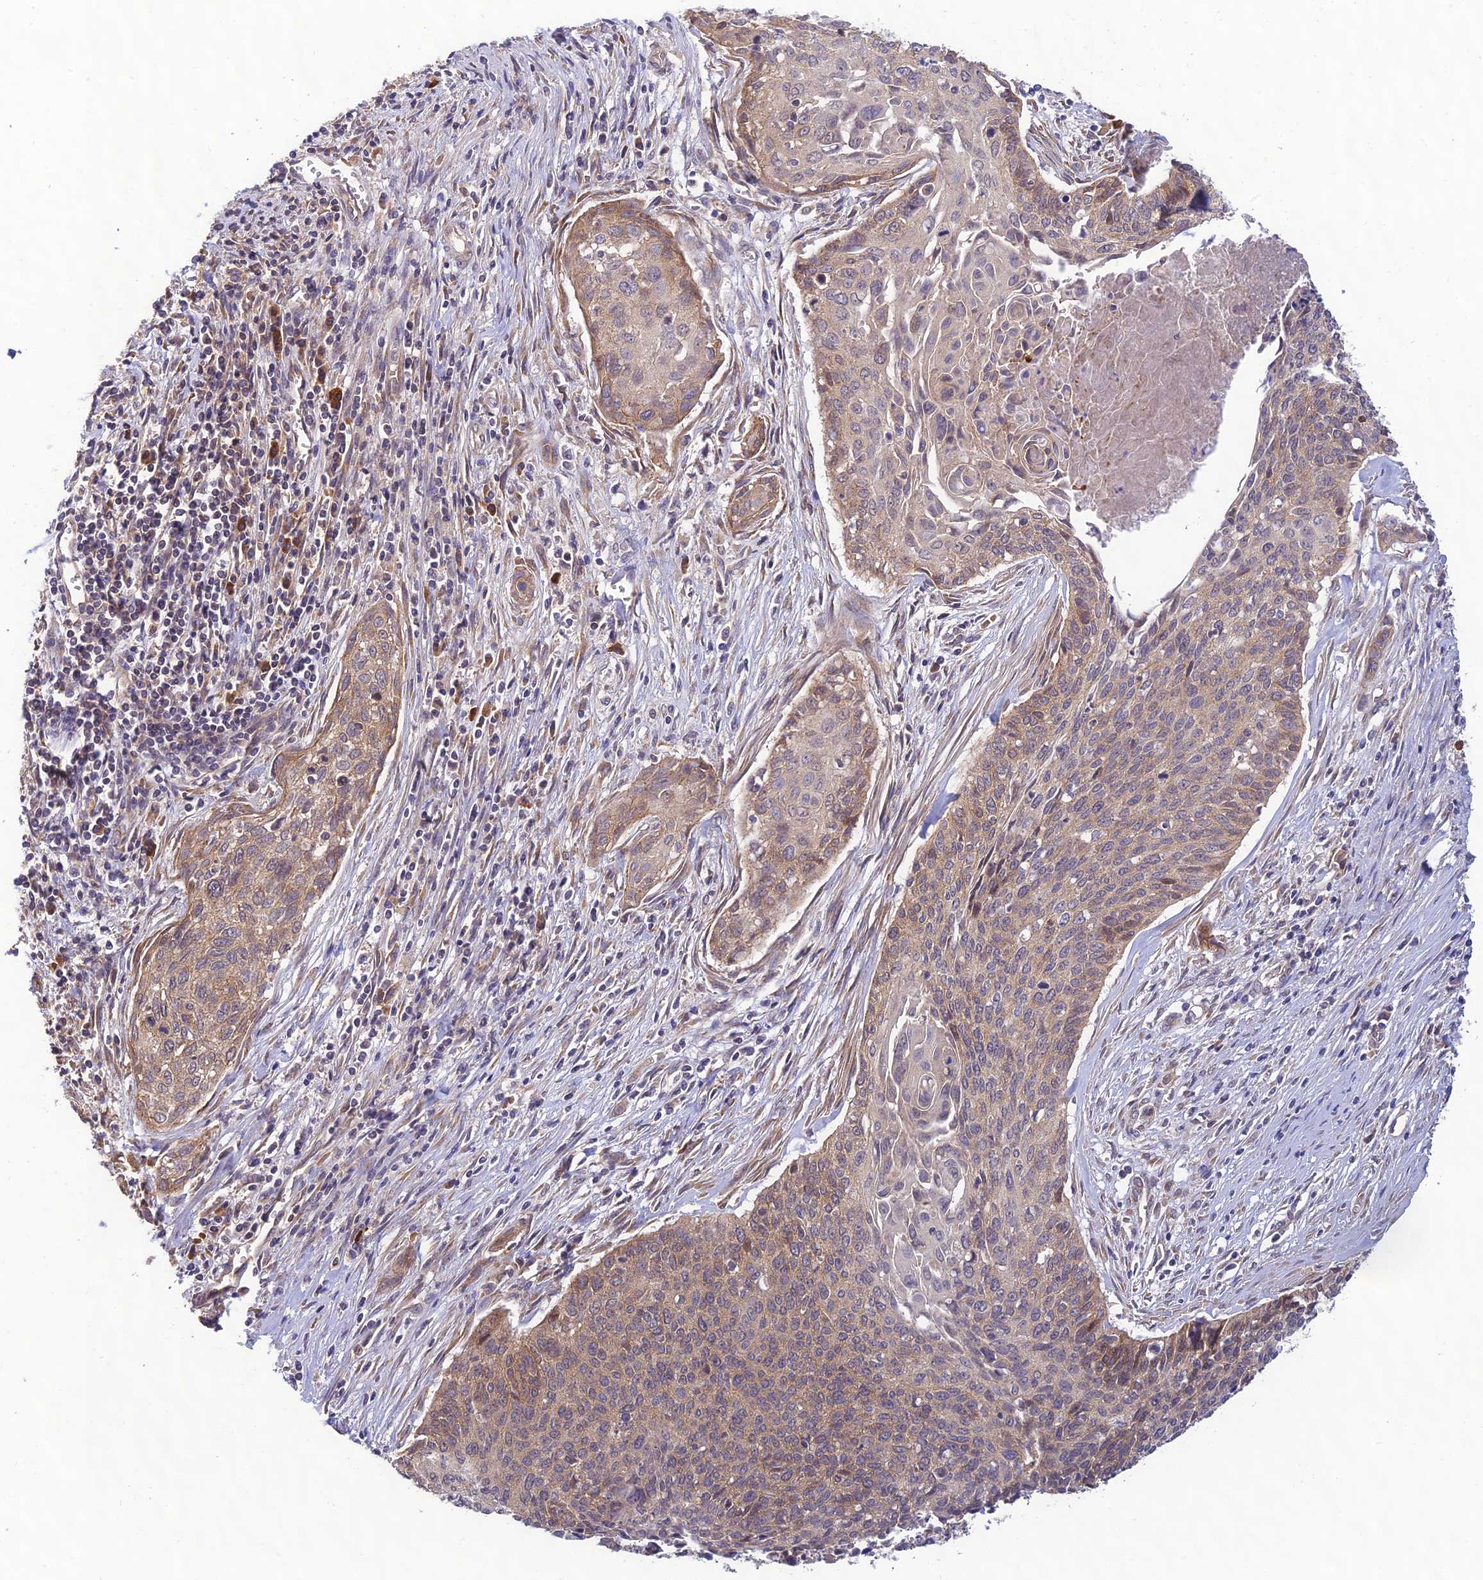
{"staining": {"intensity": "moderate", "quantity": "25%-75%", "location": "cytoplasmic/membranous"}, "tissue": "cervical cancer", "cell_type": "Tumor cells", "image_type": "cancer", "snomed": [{"axis": "morphology", "description": "Squamous cell carcinoma, NOS"}, {"axis": "topography", "description": "Cervix"}], "caption": "Immunohistochemistry (IHC) staining of cervical squamous cell carcinoma, which displays medium levels of moderate cytoplasmic/membranous positivity in approximately 25%-75% of tumor cells indicating moderate cytoplasmic/membranous protein expression. The staining was performed using DAB (3,3'-diaminobenzidine) (brown) for protein detection and nuclei were counterstained in hematoxylin (blue).", "gene": "MRNIP", "patient": {"sex": "female", "age": 55}}